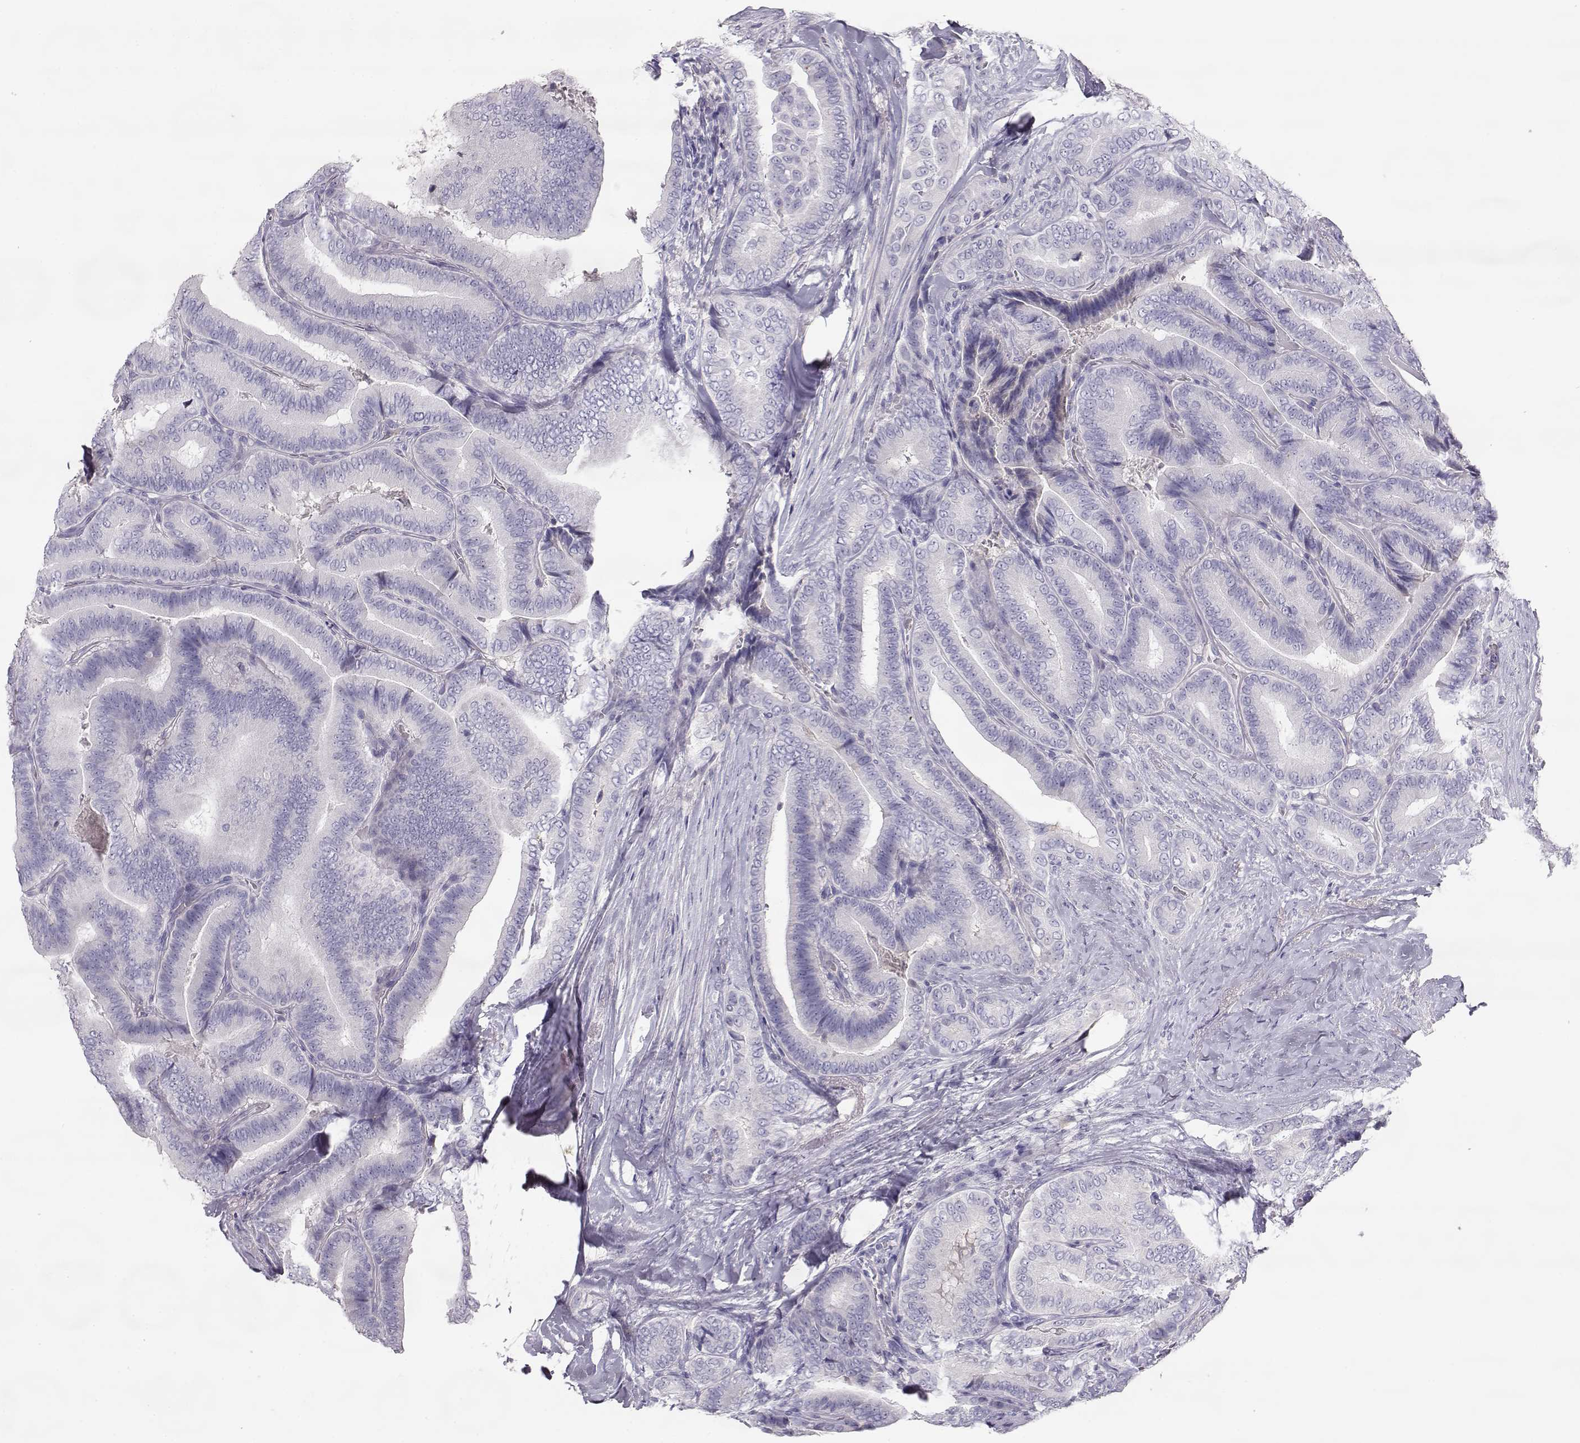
{"staining": {"intensity": "negative", "quantity": "none", "location": "none"}, "tissue": "thyroid cancer", "cell_type": "Tumor cells", "image_type": "cancer", "snomed": [{"axis": "morphology", "description": "Papillary adenocarcinoma, NOS"}, {"axis": "topography", "description": "Thyroid gland"}], "caption": "Protein analysis of thyroid cancer reveals no significant staining in tumor cells.", "gene": "SLCO6A1", "patient": {"sex": "male", "age": 61}}